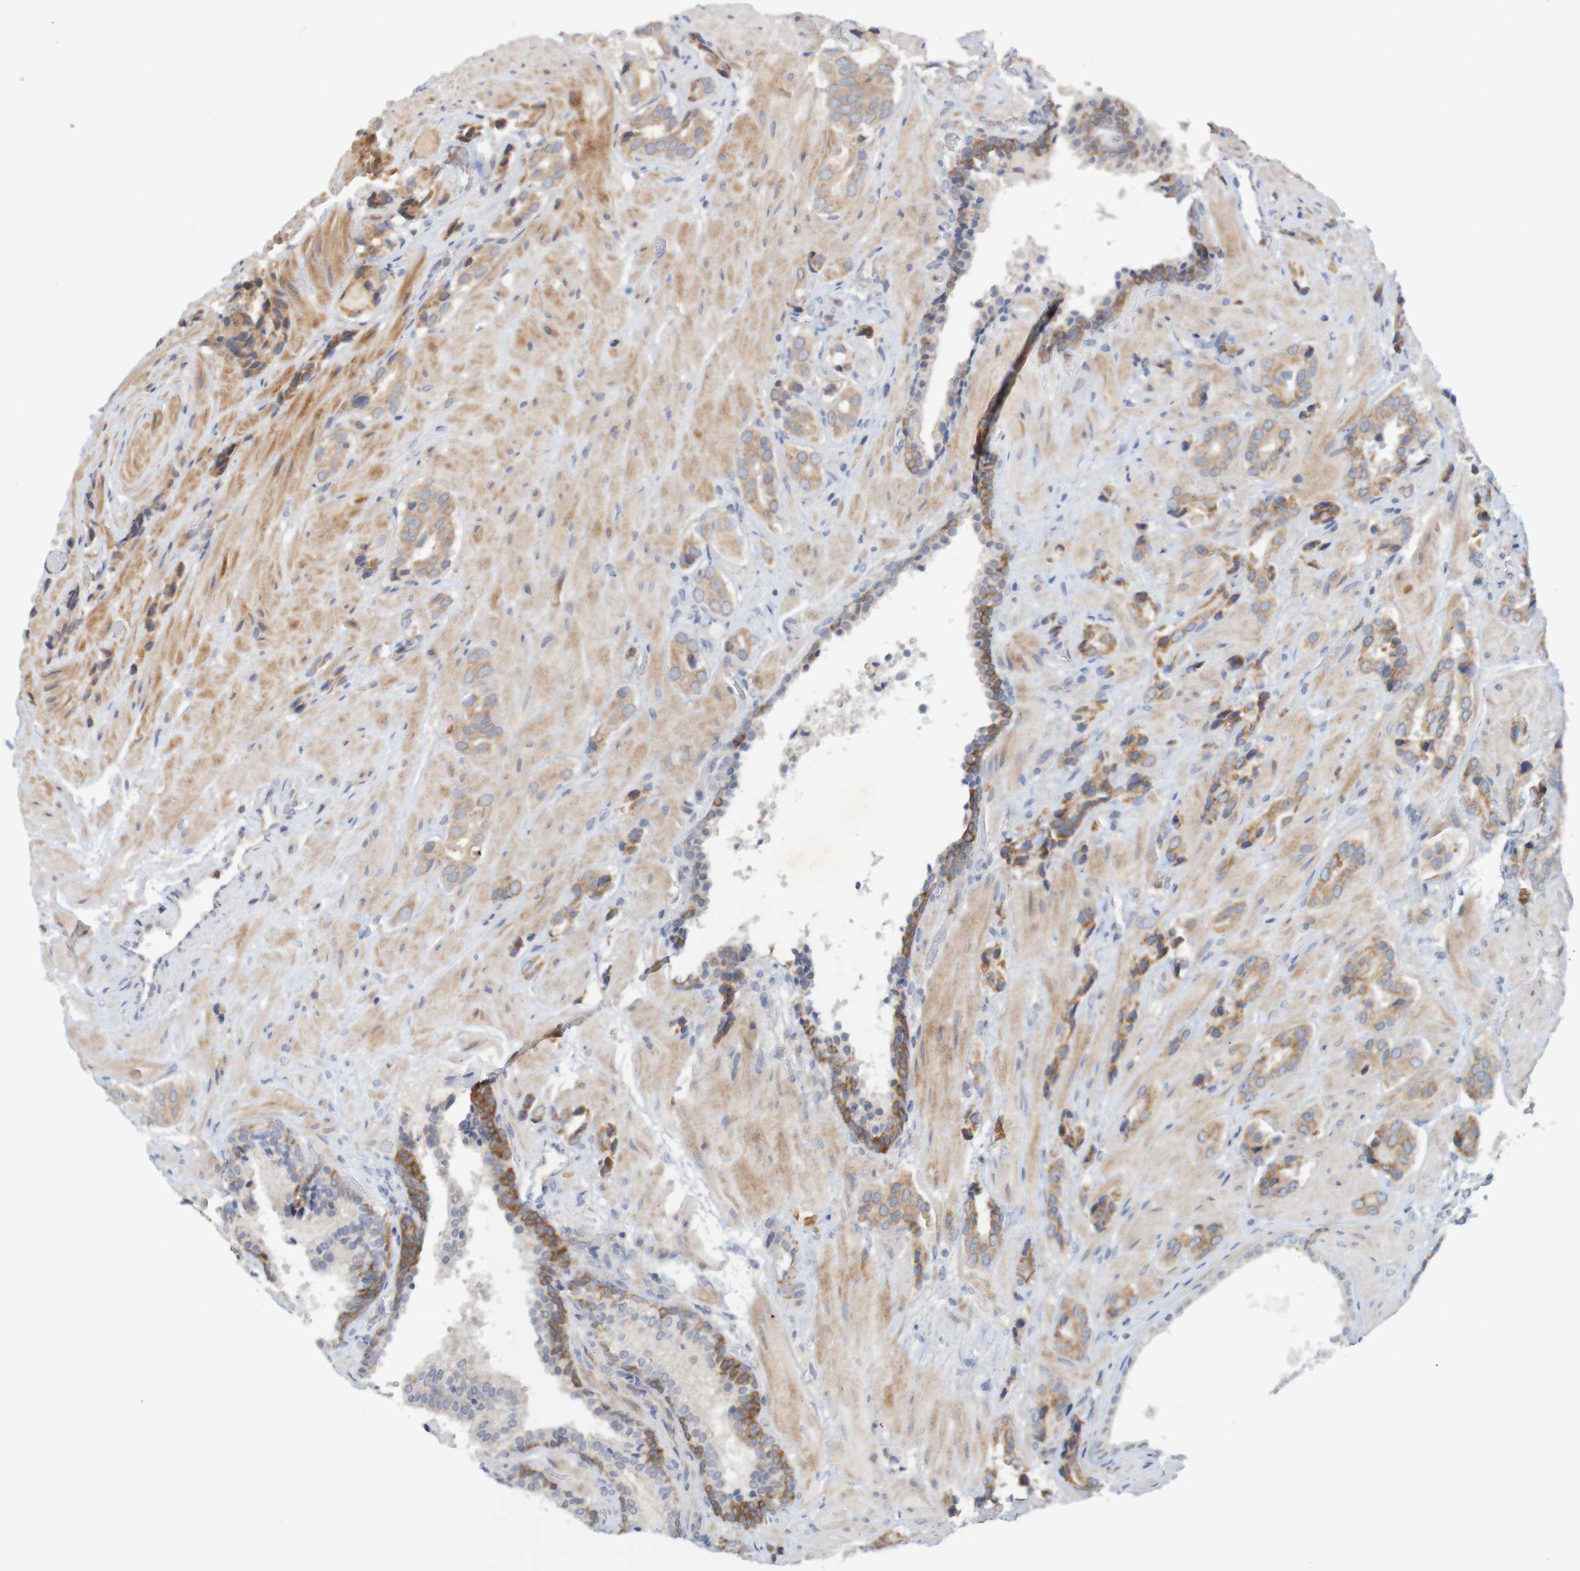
{"staining": {"intensity": "moderate", "quantity": ">75%", "location": "cytoplasmic/membranous"}, "tissue": "prostate cancer", "cell_type": "Tumor cells", "image_type": "cancer", "snomed": [{"axis": "morphology", "description": "Adenocarcinoma, High grade"}, {"axis": "topography", "description": "Prostate"}], "caption": "An image of human prostate cancer (adenocarcinoma (high-grade)) stained for a protein reveals moderate cytoplasmic/membranous brown staining in tumor cells.", "gene": "NAV2", "patient": {"sex": "male", "age": 64}}